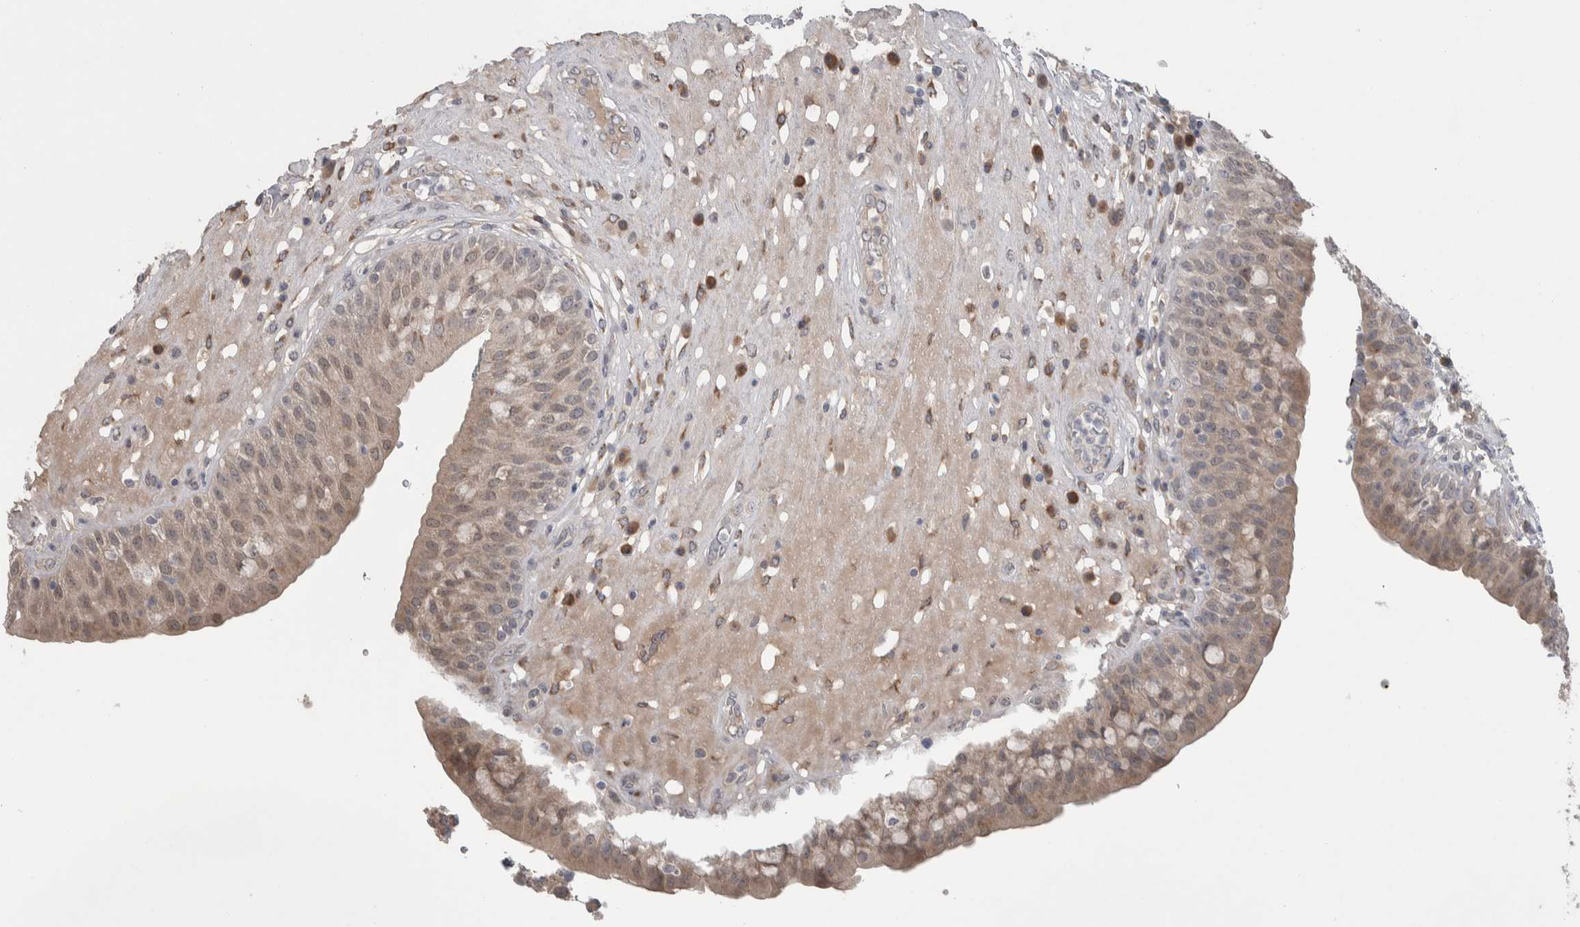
{"staining": {"intensity": "weak", "quantity": "25%-75%", "location": "cytoplasmic/membranous"}, "tissue": "urinary bladder", "cell_type": "Urothelial cells", "image_type": "normal", "snomed": [{"axis": "morphology", "description": "Normal tissue, NOS"}, {"axis": "topography", "description": "Urinary bladder"}], "caption": "This image reveals immunohistochemistry staining of benign human urinary bladder, with low weak cytoplasmic/membranous positivity in approximately 25%-75% of urothelial cells.", "gene": "CUL2", "patient": {"sex": "female", "age": 62}}